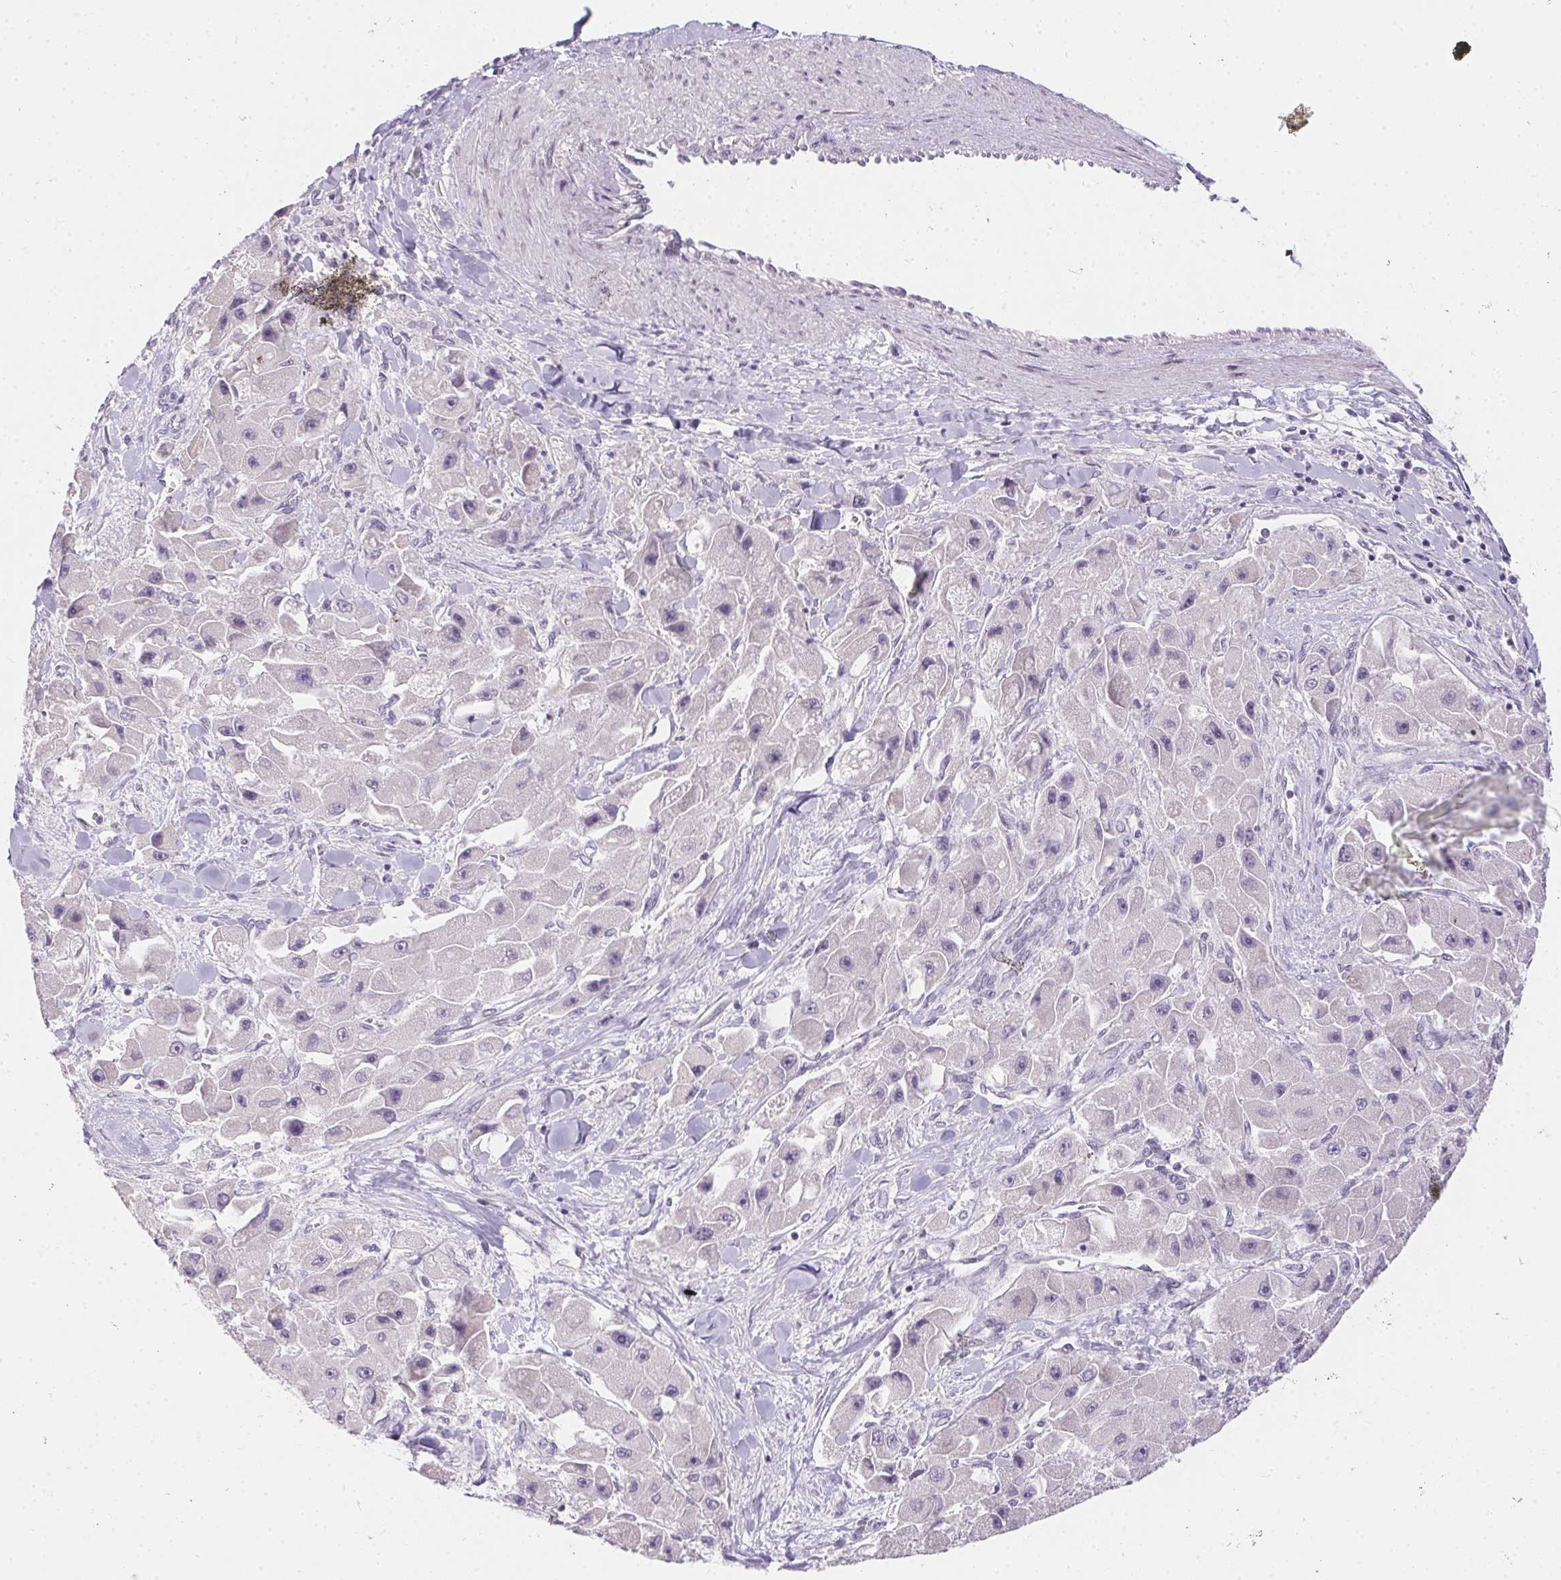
{"staining": {"intensity": "negative", "quantity": "none", "location": "none"}, "tissue": "liver cancer", "cell_type": "Tumor cells", "image_type": "cancer", "snomed": [{"axis": "morphology", "description": "Carcinoma, Hepatocellular, NOS"}, {"axis": "topography", "description": "Liver"}], "caption": "IHC histopathology image of neoplastic tissue: human hepatocellular carcinoma (liver) stained with DAB exhibits no significant protein expression in tumor cells.", "gene": "MORC1", "patient": {"sex": "male", "age": 24}}